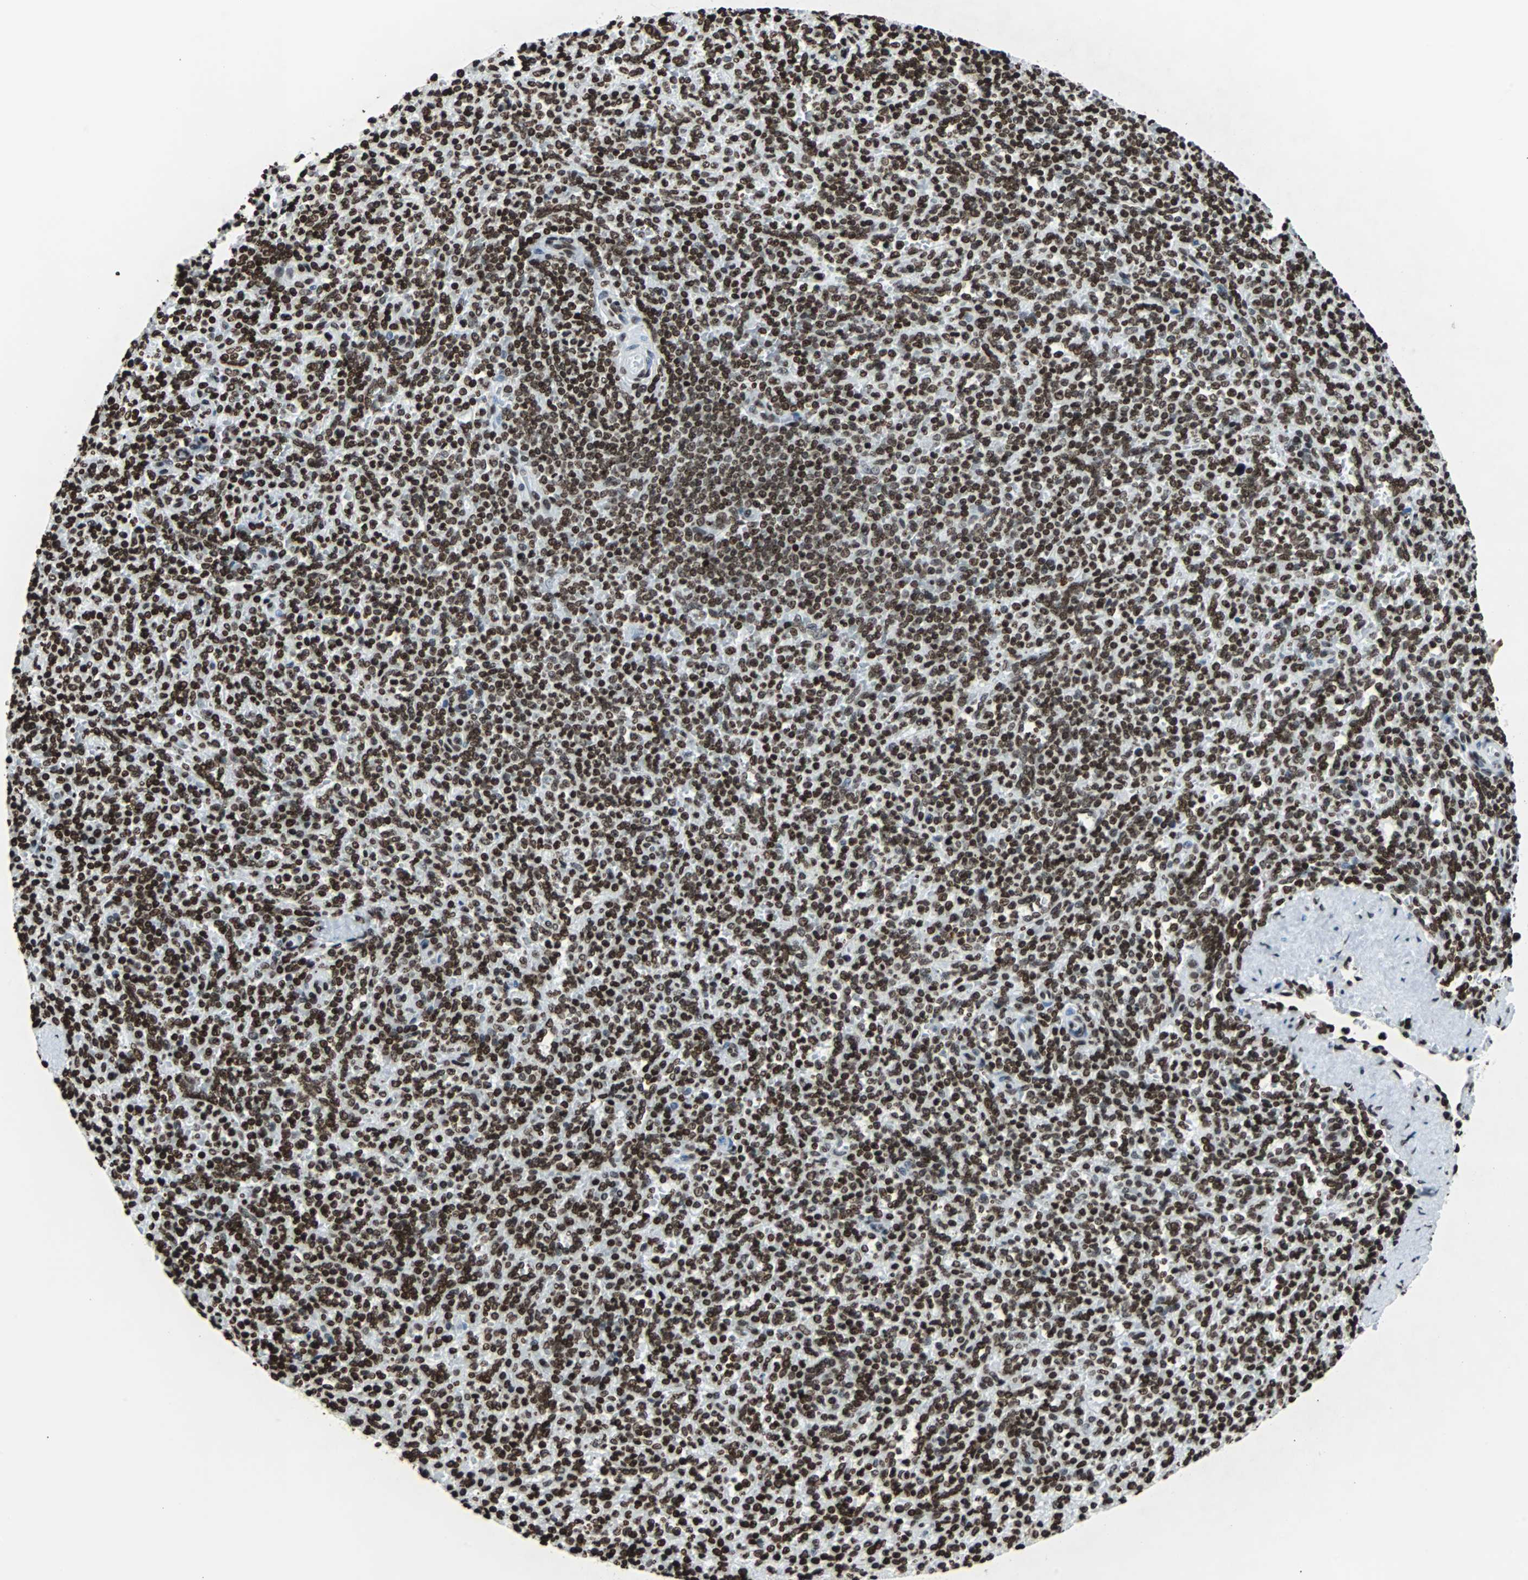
{"staining": {"intensity": "strong", "quantity": ">75%", "location": "nuclear"}, "tissue": "spleen", "cell_type": "Cells in red pulp", "image_type": "normal", "snomed": [{"axis": "morphology", "description": "Normal tissue, NOS"}, {"axis": "topography", "description": "Spleen"}], "caption": "Immunohistochemical staining of normal spleen reveals >75% levels of strong nuclear protein staining in about >75% of cells in red pulp.", "gene": "H2BC18", "patient": {"sex": "male", "age": 36}}